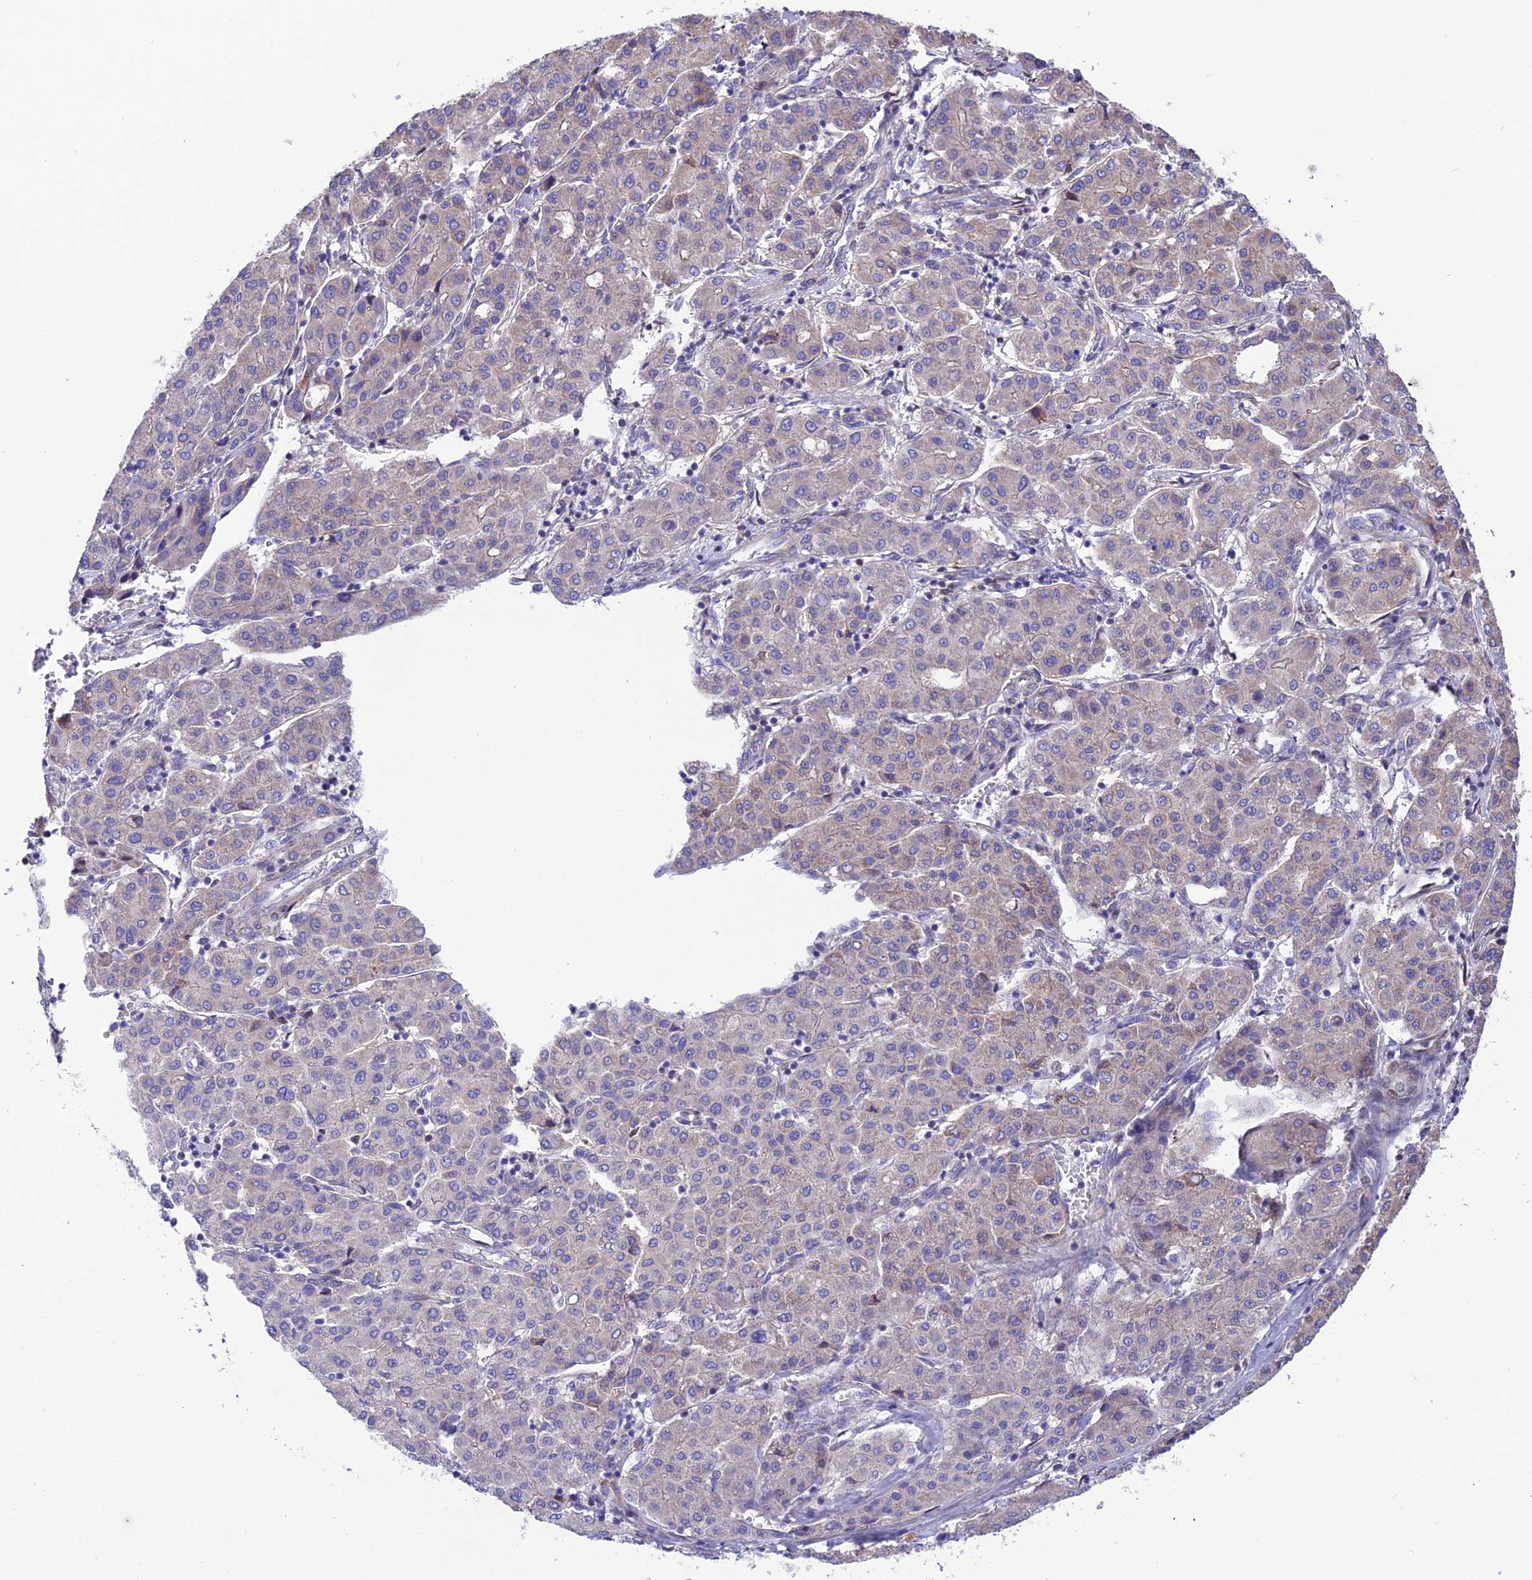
{"staining": {"intensity": "weak", "quantity": "<25%", "location": "cytoplasmic/membranous"}, "tissue": "liver cancer", "cell_type": "Tumor cells", "image_type": "cancer", "snomed": [{"axis": "morphology", "description": "Carcinoma, Hepatocellular, NOS"}, {"axis": "topography", "description": "Liver"}], "caption": "Image shows no protein staining in tumor cells of liver cancer (hepatocellular carcinoma) tissue.", "gene": "TRIM43B", "patient": {"sex": "male", "age": 65}}